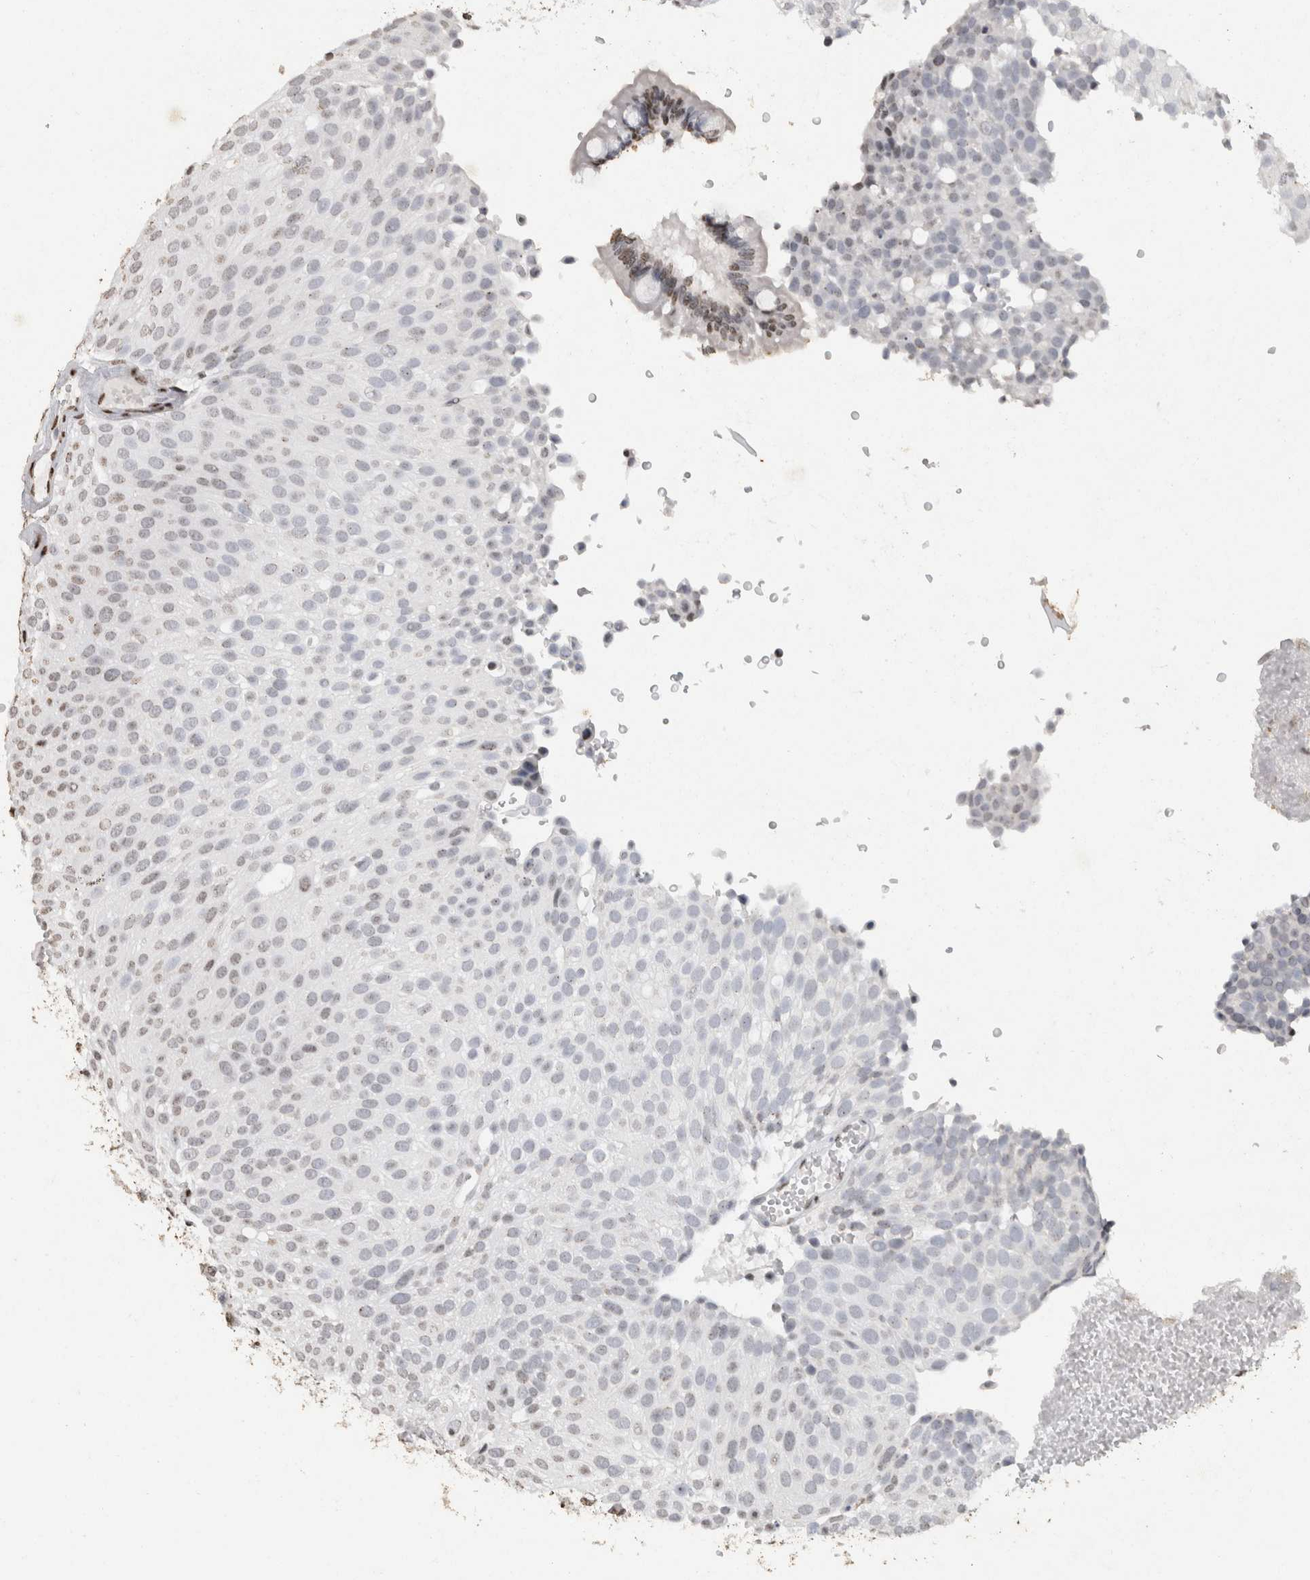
{"staining": {"intensity": "negative", "quantity": "none", "location": "none"}, "tissue": "urothelial cancer", "cell_type": "Tumor cells", "image_type": "cancer", "snomed": [{"axis": "morphology", "description": "Urothelial carcinoma, Low grade"}, {"axis": "topography", "description": "Urinary bladder"}], "caption": "Low-grade urothelial carcinoma was stained to show a protein in brown. There is no significant positivity in tumor cells.", "gene": "CNTN1", "patient": {"sex": "male", "age": 78}}